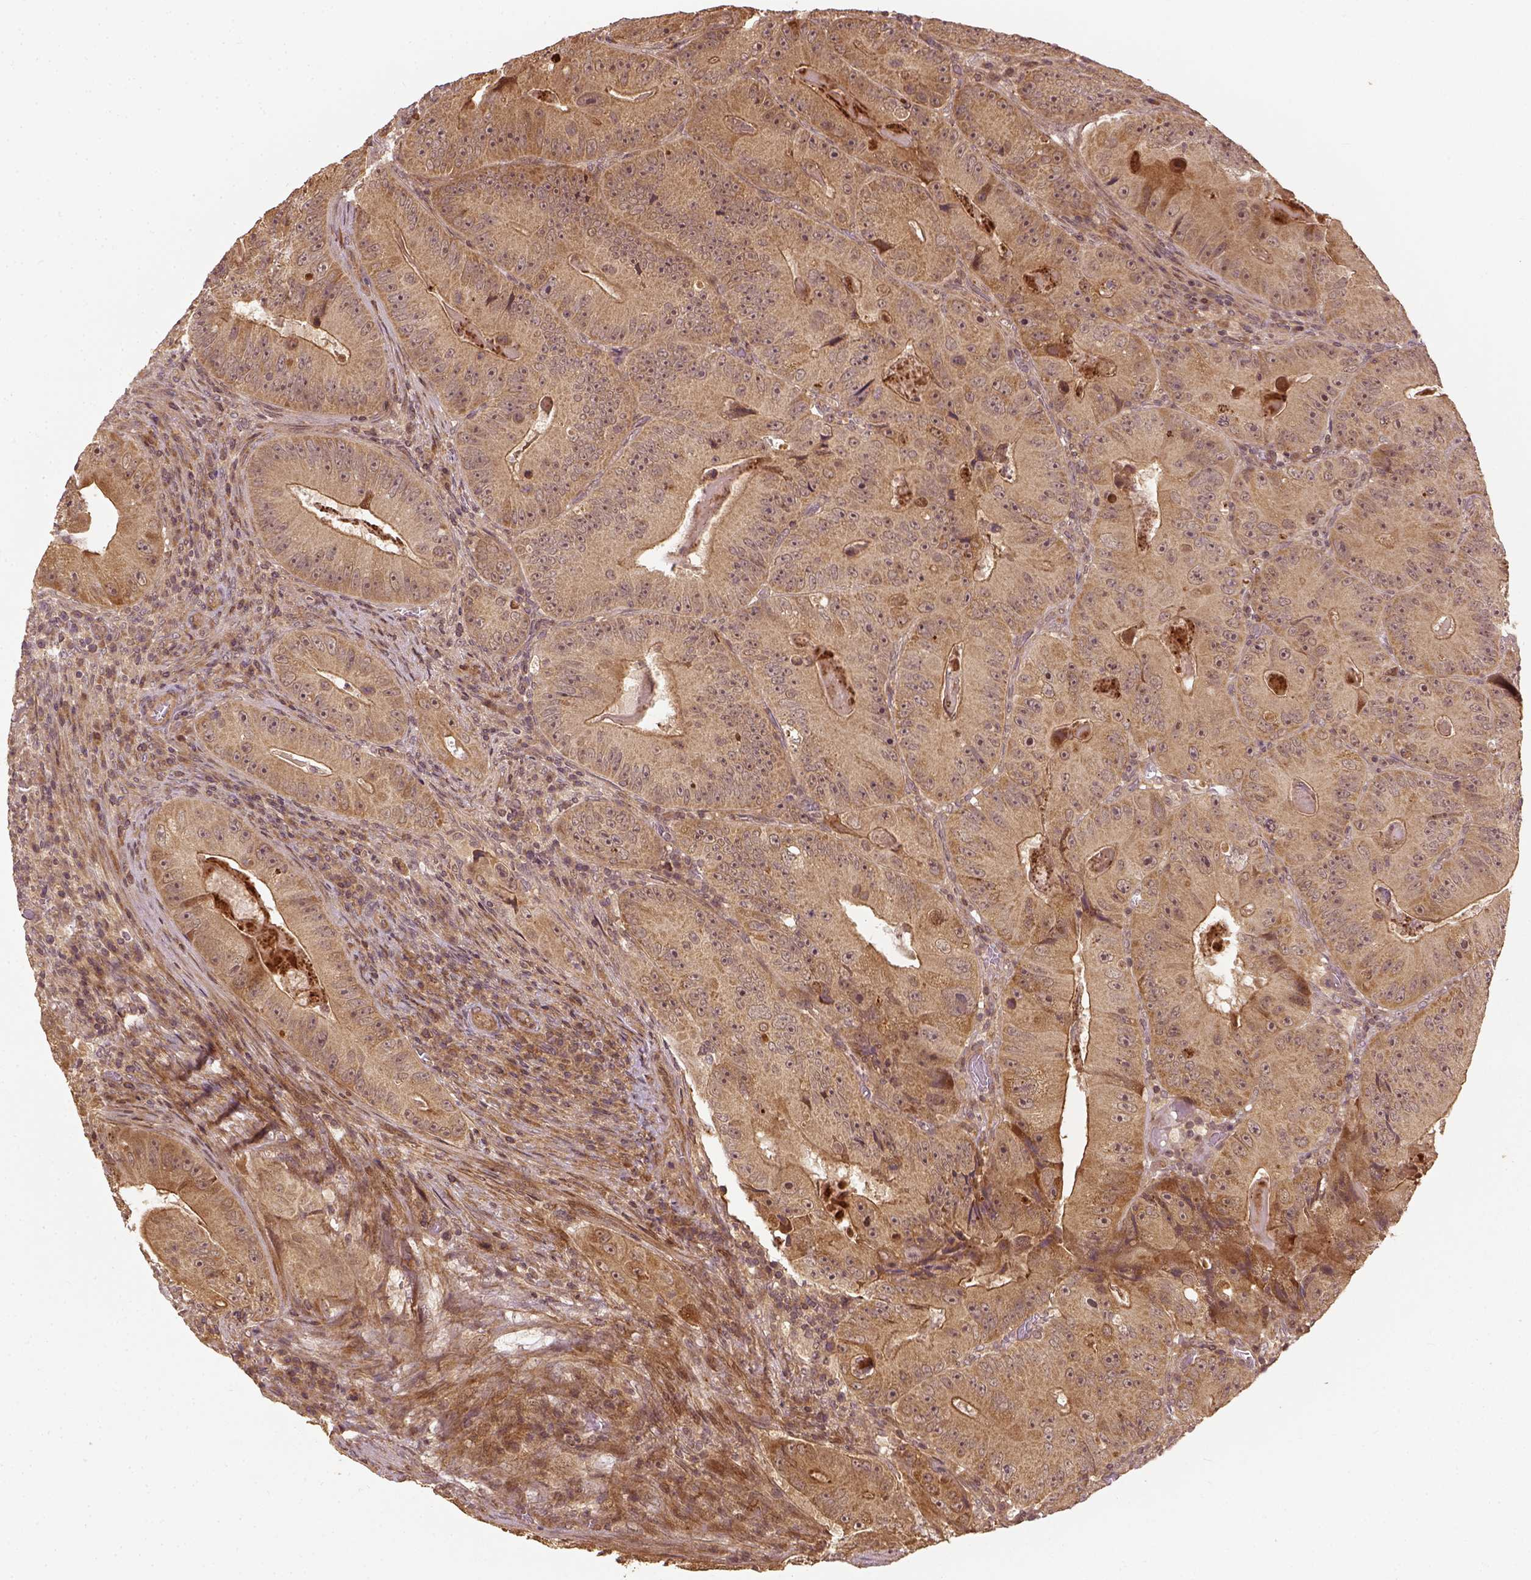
{"staining": {"intensity": "moderate", "quantity": ">75%", "location": "cytoplasmic/membranous"}, "tissue": "colorectal cancer", "cell_type": "Tumor cells", "image_type": "cancer", "snomed": [{"axis": "morphology", "description": "Adenocarcinoma, NOS"}, {"axis": "topography", "description": "Colon"}], "caption": "A high-resolution micrograph shows IHC staining of colorectal cancer, which shows moderate cytoplasmic/membranous staining in about >75% of tumor cells.", "gene": "VEGFA", "patient": {"sex": "female", "age": 86}}